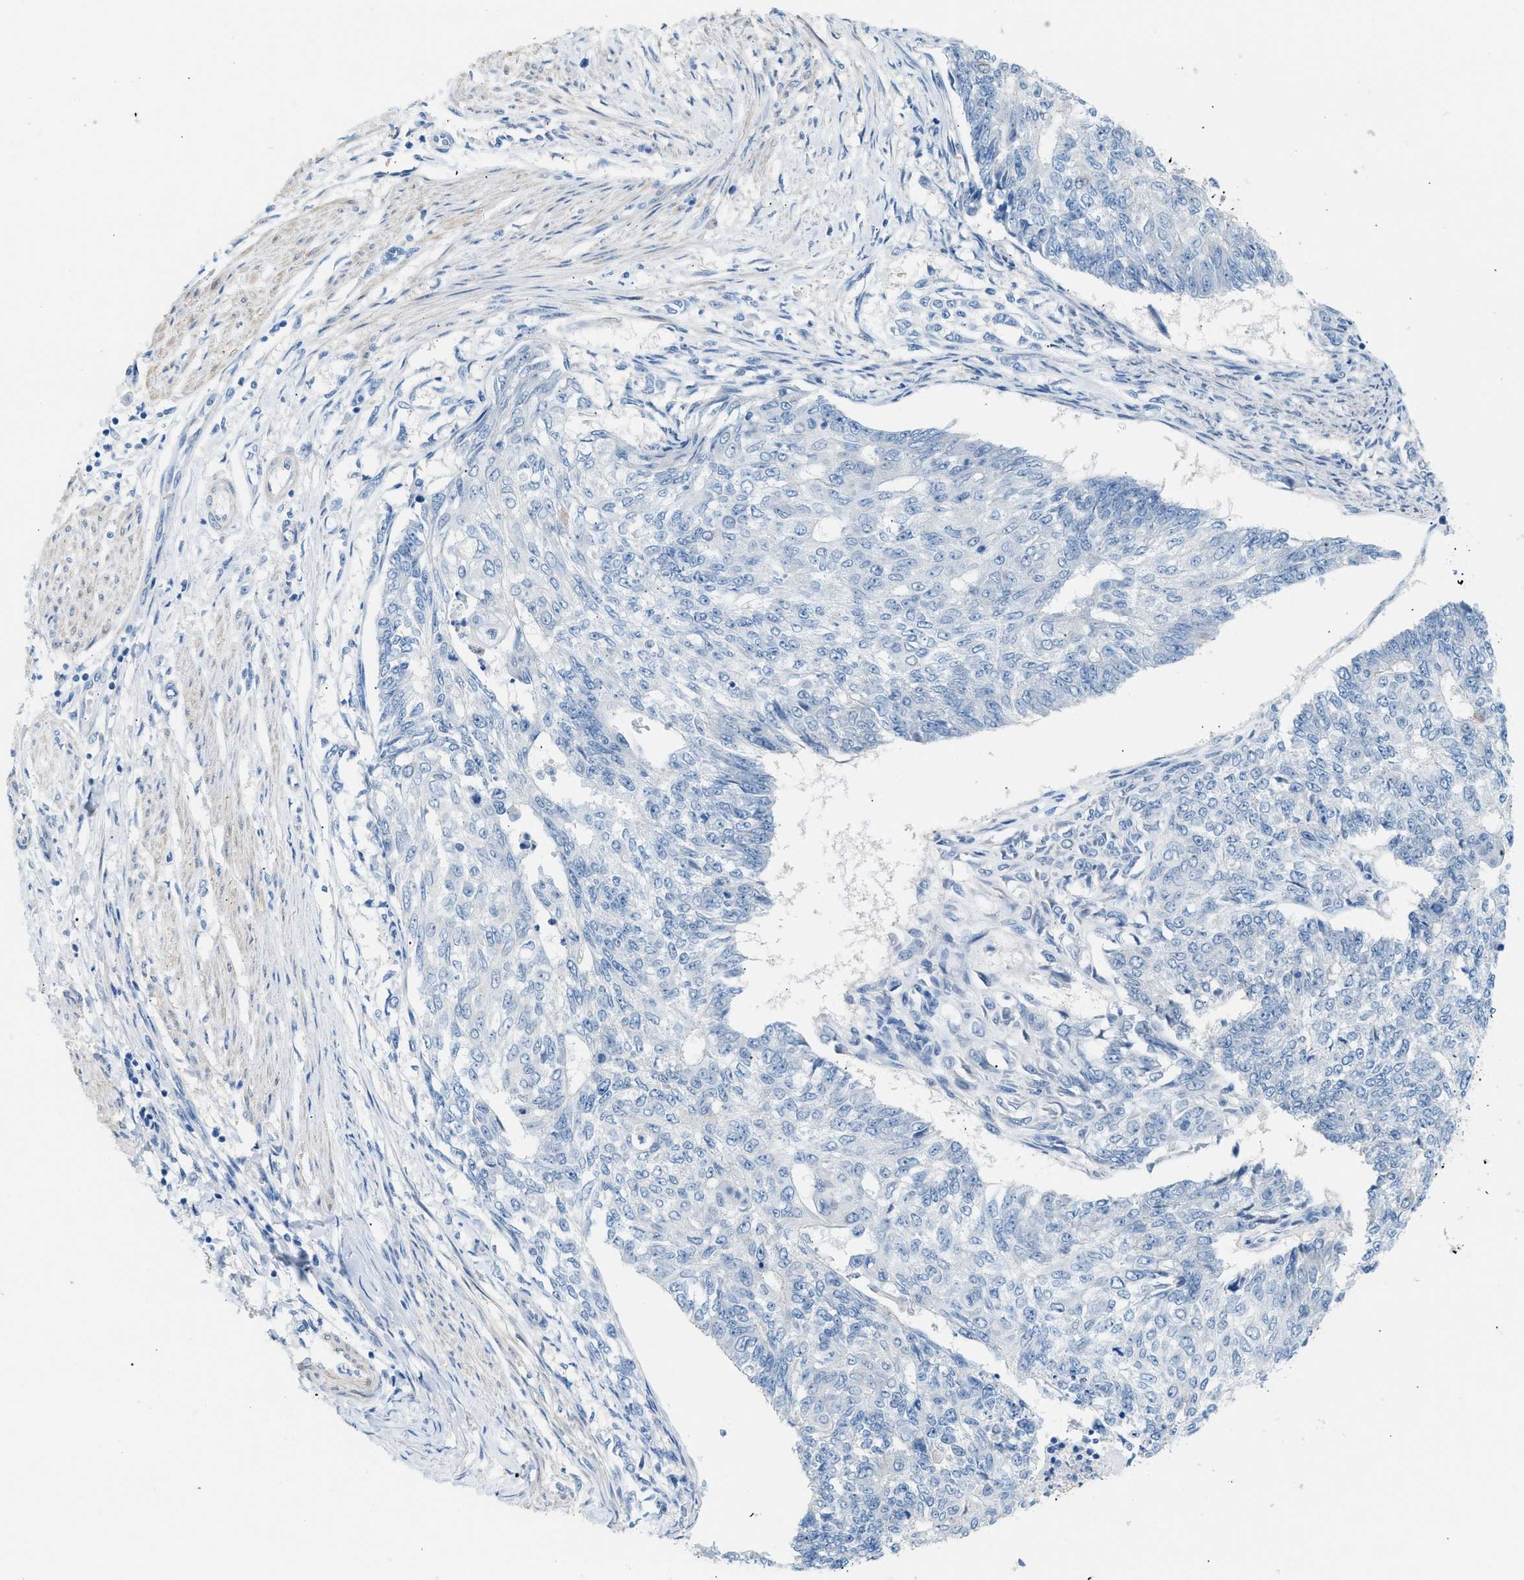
{"staining": {"intensity": "negative", "quantity": "none", "location": "none"}, "tissue": "endometrial cancer", "cell_type": "Tumor cells", "image_type": "cancer", "snomed": [{"axis": "morphology", "description": "Adenocarcinoma, NOS"}, {"axis": "topography", "description": "Endometrium"}], "caption": "Tumor cells are negative for brown protein staining in adenocarcinoma (endometrial).", "gene": "SPAM1", "patient": {"sex": "female", "age": 32}}